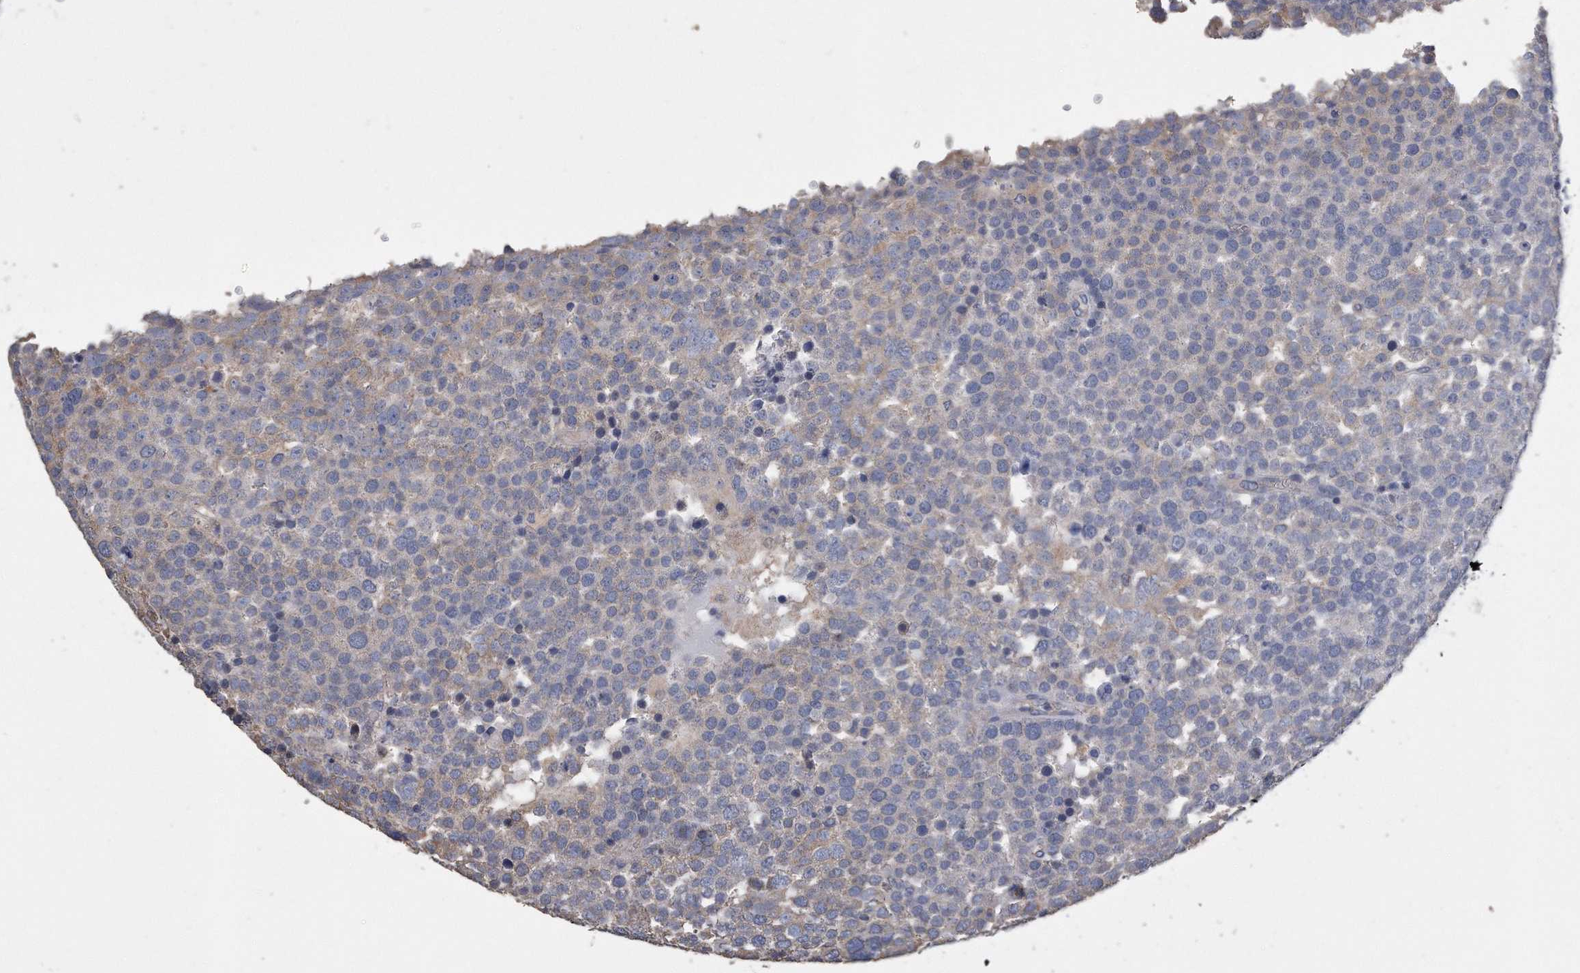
{"staining": {"intensity": "negative", "quantity": "none", "location": "none"}, "tissue": "testis cancer", "cell_type": "Tumor cells", "image_type": "cancer", "snomed": [{"axis": "morphology", "description": "Seminoma, NOS"}, {"axis": "topography", "description": "Testis"}], "caption": "A photomicrograph of testis cancer stained for a protein shows no brown staining in tumor cells. The staining is performed using DAB brown chromogen with nuclei counter-stained in using hematoxylin.", "gene": "CDCP1", "patient": {"sex": "male", "age": 71}}